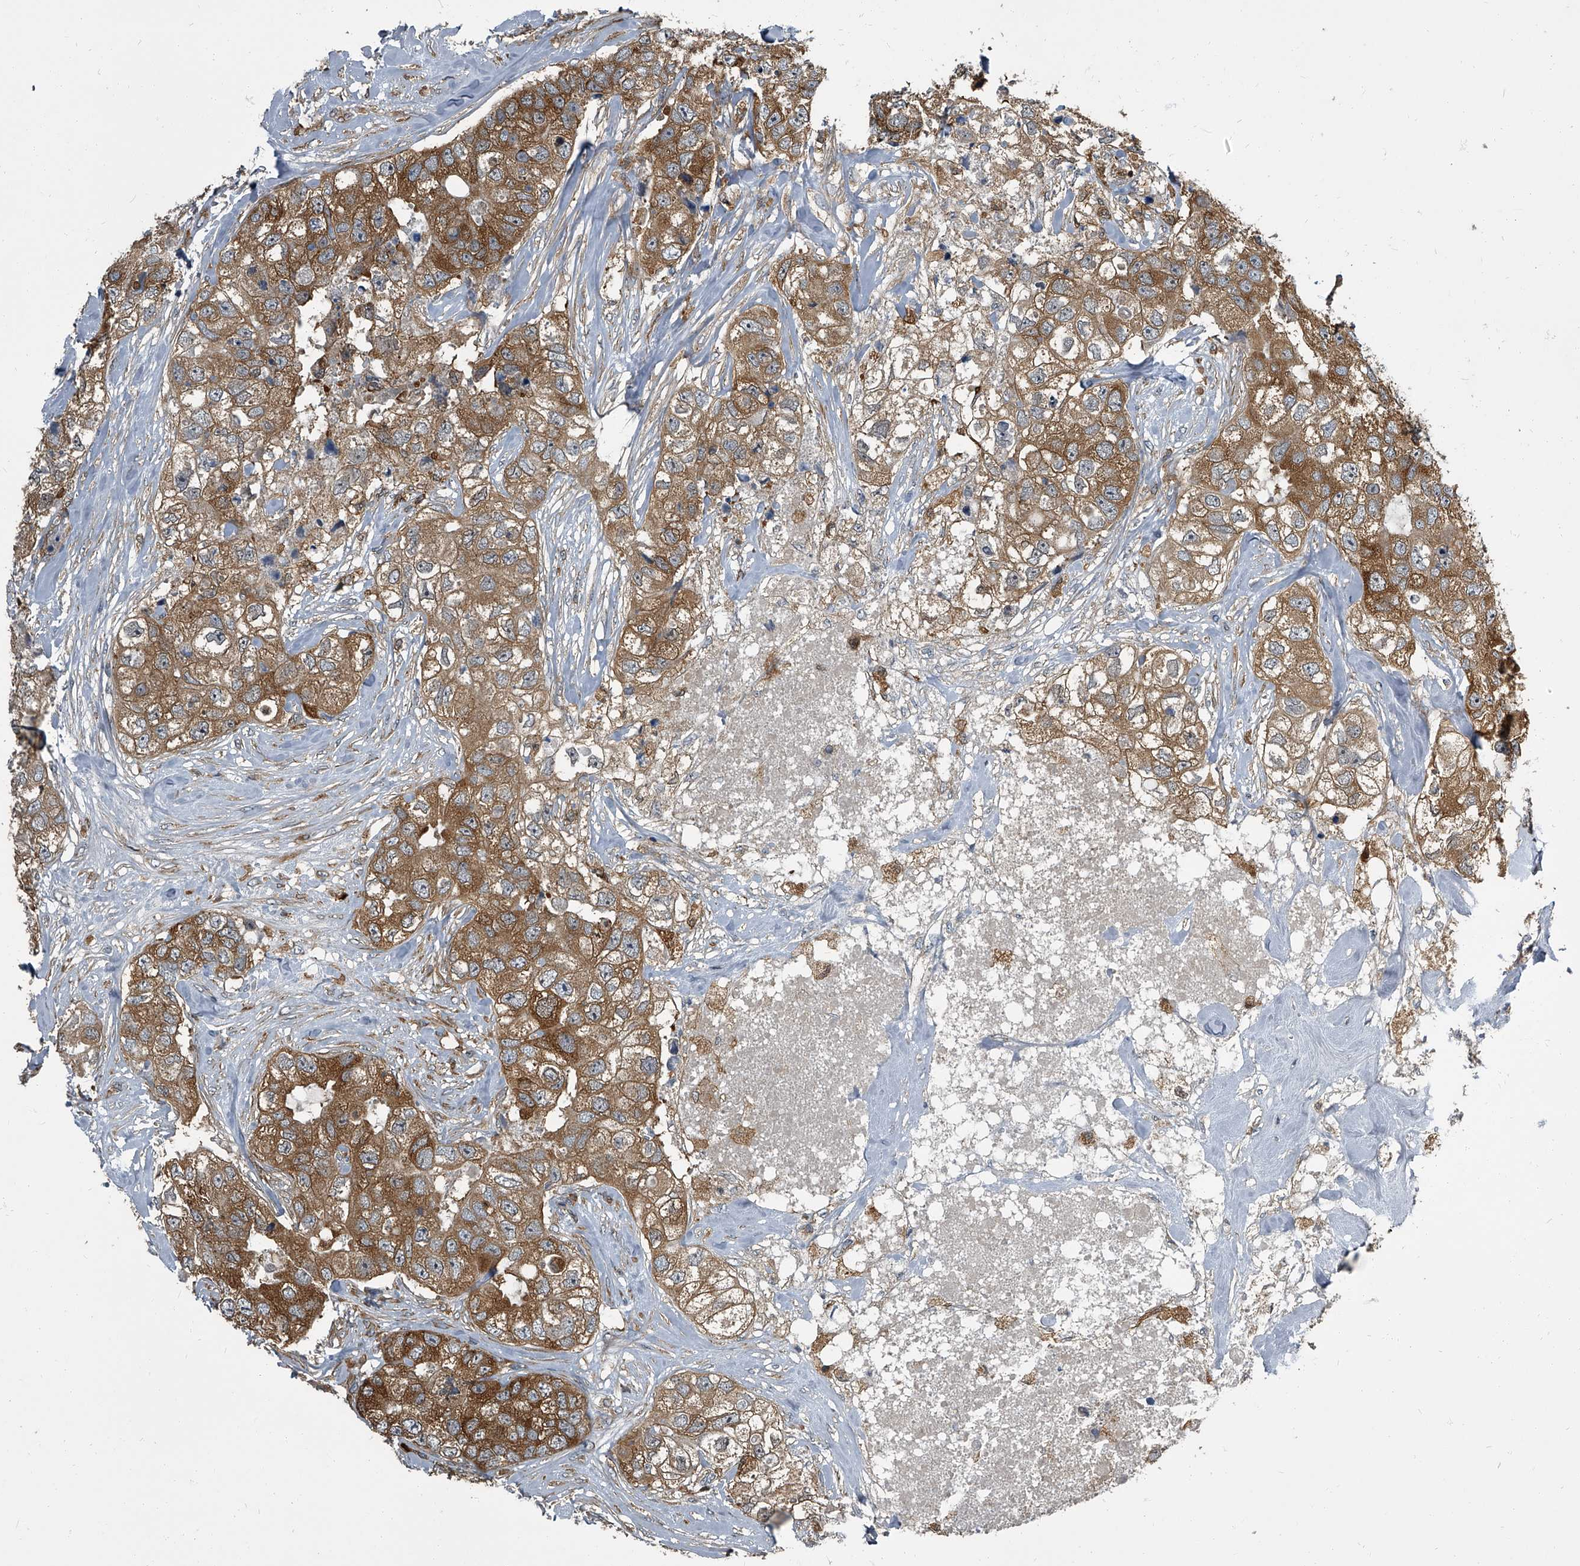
{"staining": {"intensity": "moderate", "quantity": ">75%", "location": "cytoplasmic/membranous"}, "tissue": "breast cancer", "cell_type": "Tumor cells", "image_type": "cancer", "snomed": [{"axis": "morphology", "description": "Duct carcinoma"}, {"axis": "topography", "description": "Breast"}], "caption": "Immunohistochemistry histopathology image of human infiltrating ductal carcinoma (breast) stained for a protein (brown), which shows medium levels of moderate cytoplasmic/membranous staining in approximately >75% of tumor cells.", "gene": "CDV3", "patient": {"sex": "female", "age": 62}}